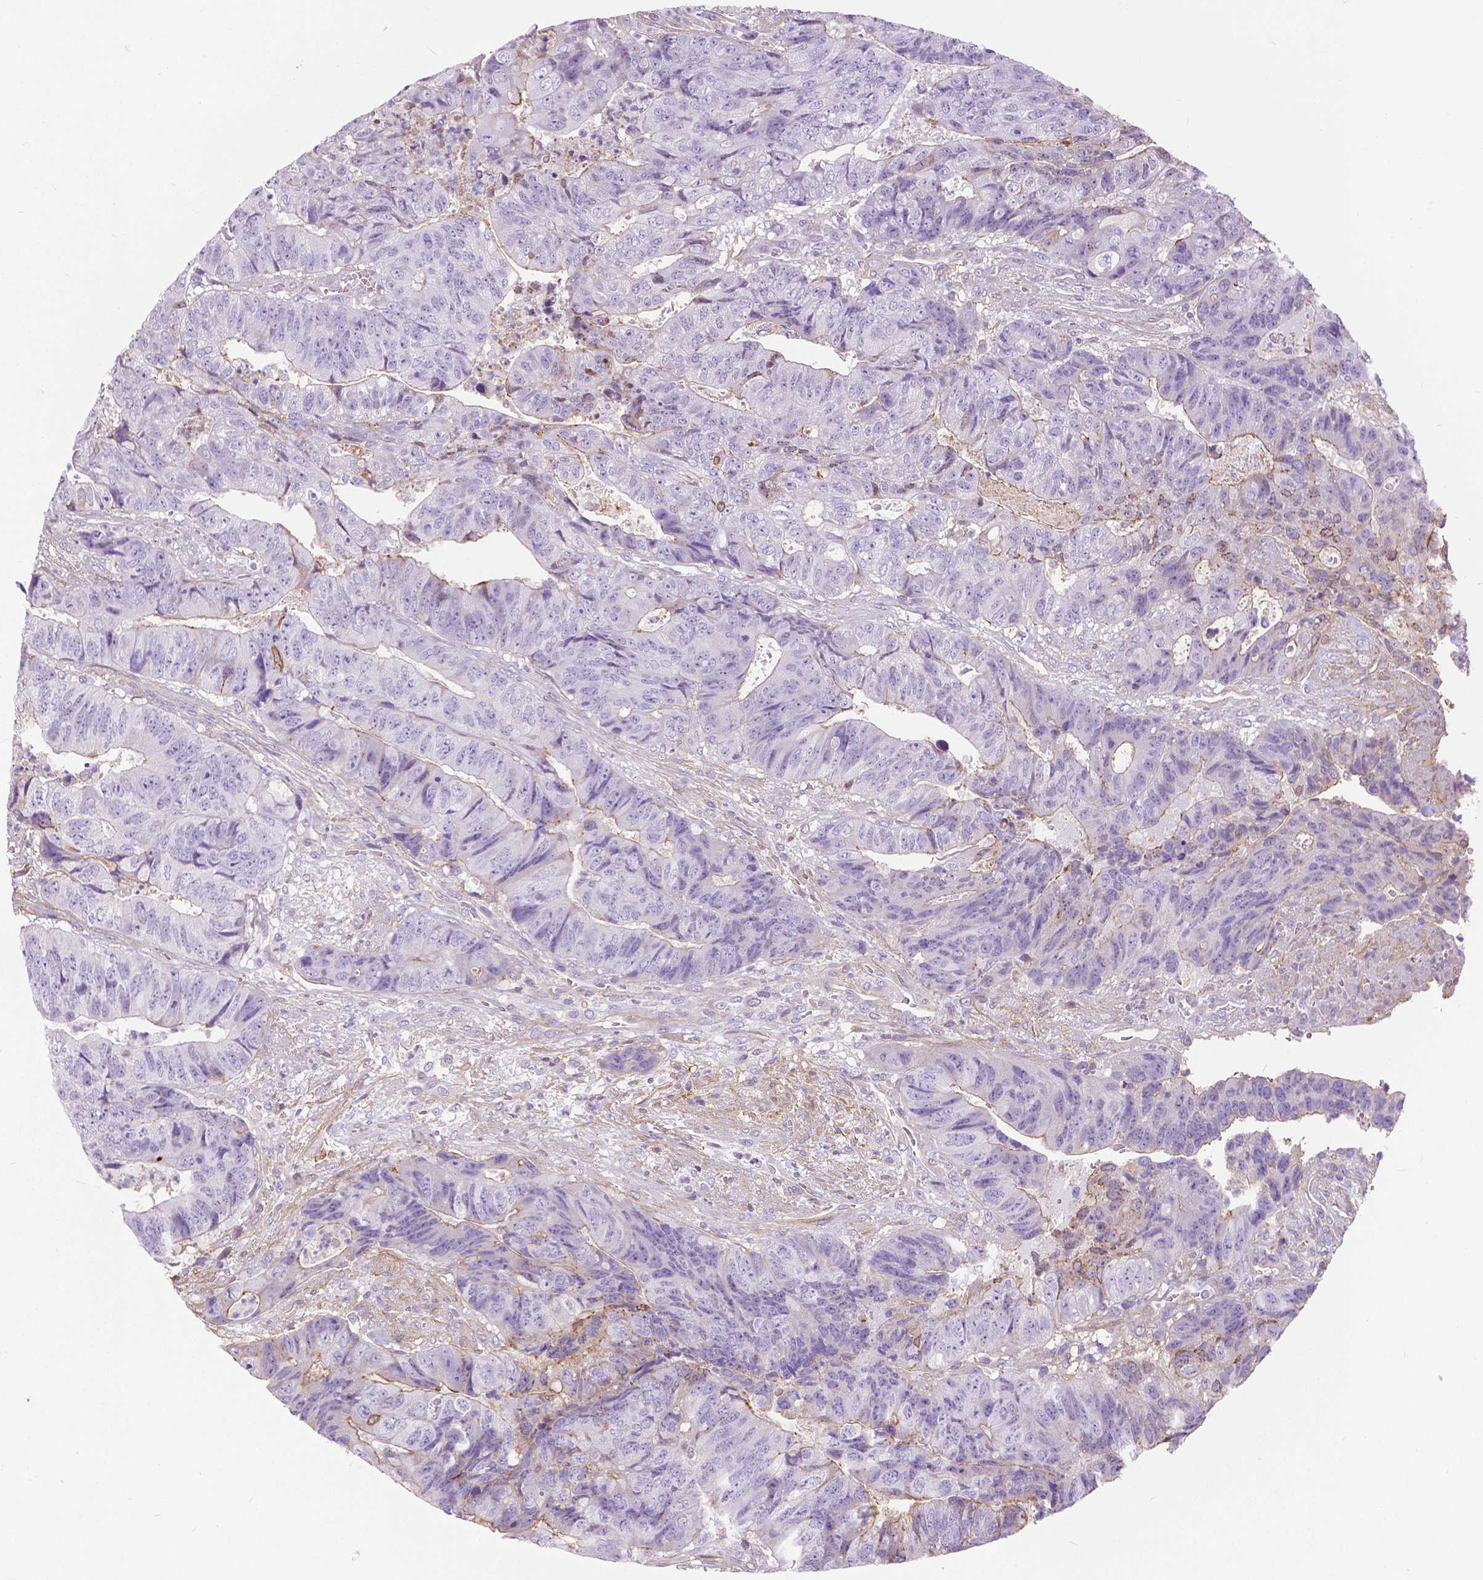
{"staining": {"intensity": "weak", "quantity": "<25%", "location": "cytoplasmic/membranous"}, "tissue": "colorectal cancer", "cell_type": "Tumor cells", "image_type": "cancer", "snomed": [{"axis": "morphology", "description": "Normal tissue, NOS"}, {"axis": "morphology", "description": "Adenocarcinoma, NOS"}, {"axis": "topography", "description": "Colon"}], "caption": "There is no significant staining in tumor cells of colorectal cancer.", "gene": "ANXA13", "patient": {"sex": "female", "age": 48}}